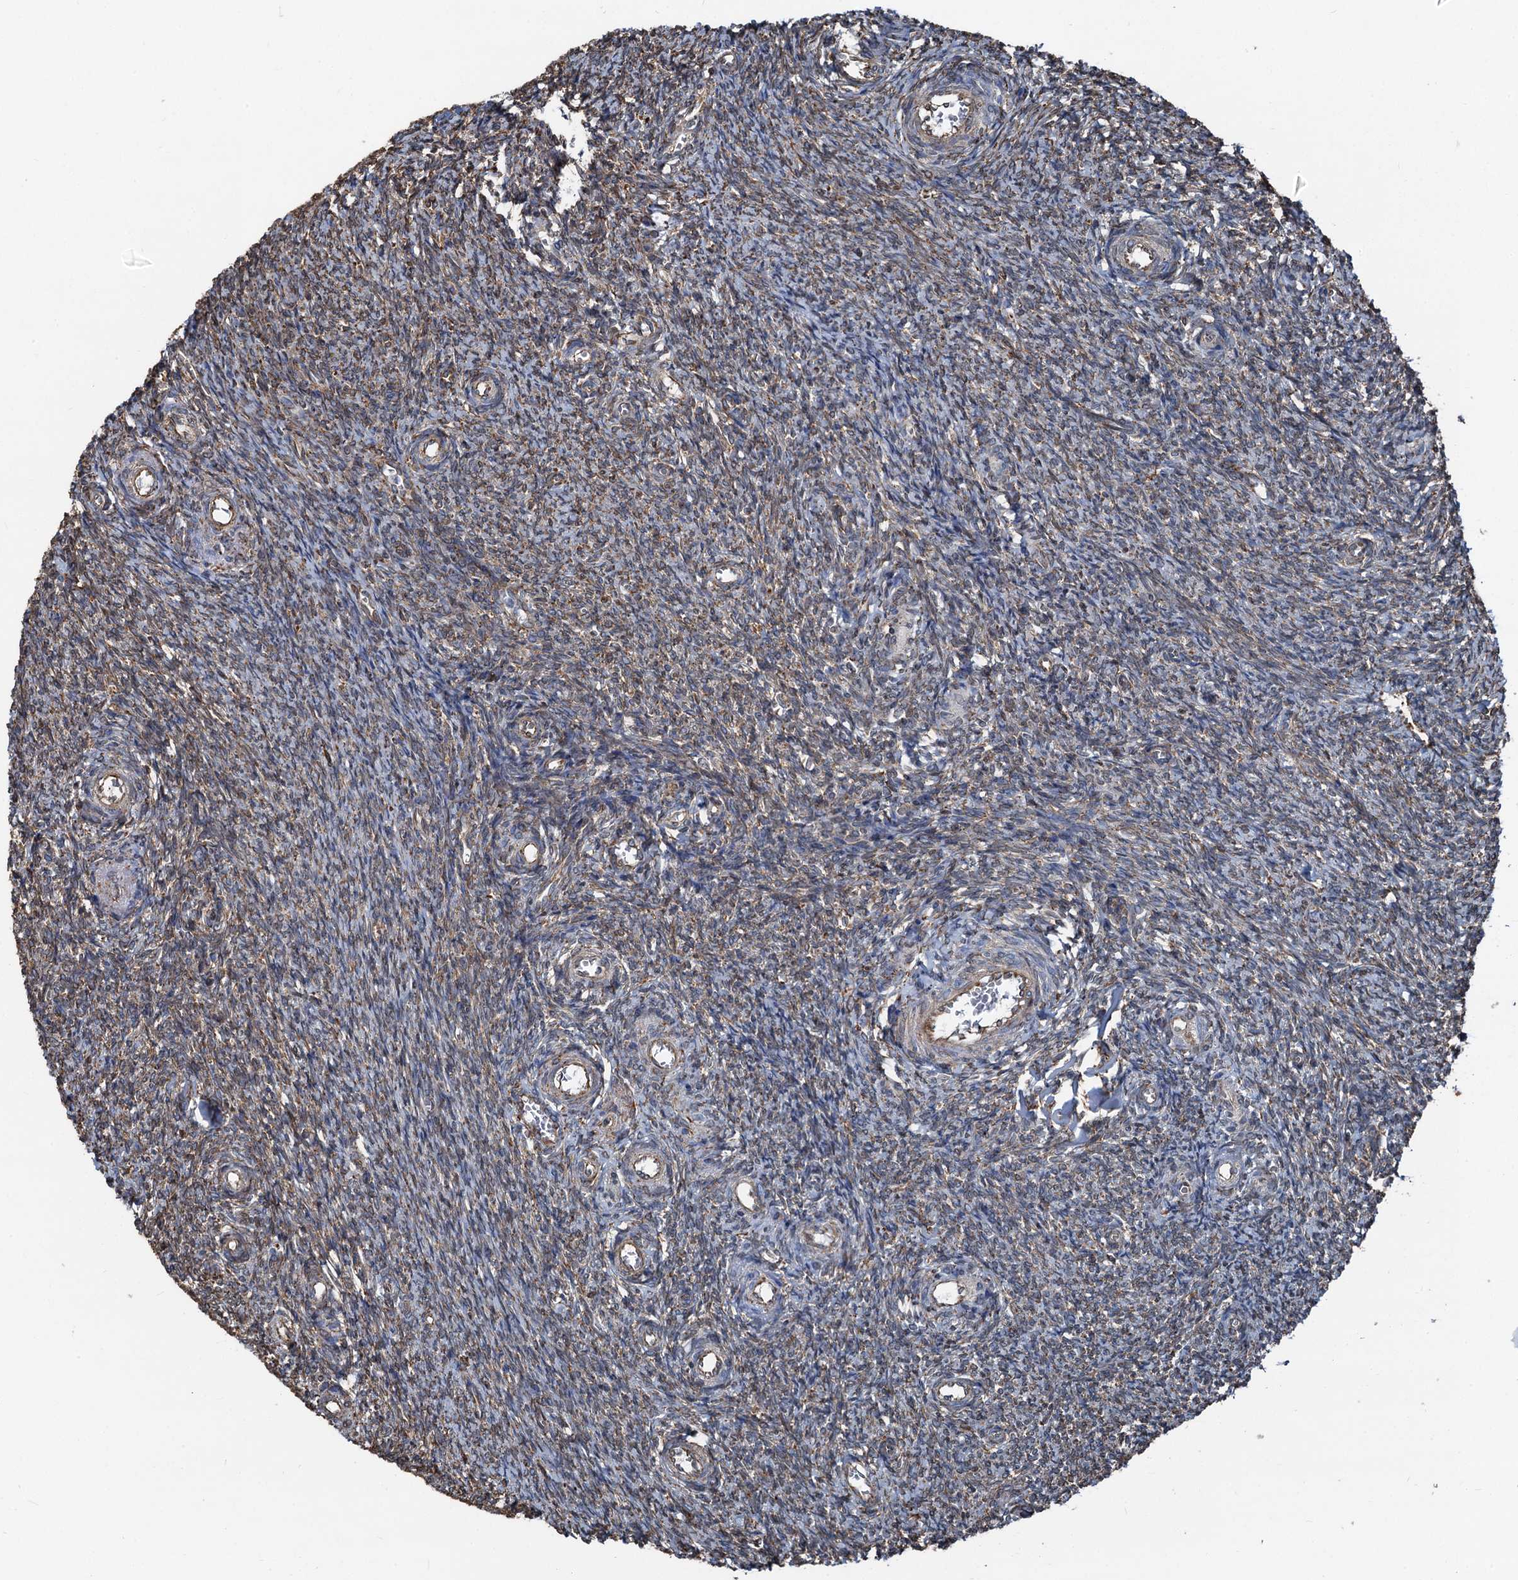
{"staining": {"intensity": "weak", "quantity": "25%-75%", "location": "cytoplasmic/membranous"}, "tissue": "ovary", "cell_type": "Ovarian stroma cells", "image_type": "normal", "snomed": [{"axis": "morphology", "description": "Normal tissue, NOS"}, {"axis": "topography", "description": "Ovary"}], "caption": "DAB immunohistochemical staining of benign human ovary demonstrates weak cytoplasmic/membranous protein positivity in about 25%-75% of ovarian stroma cells. Immunohistochemistry (ihc) stains the protein of interest in brown and the nuclei are stained blue.", "gene": "NEURL1B", "patient": {"sex": "female", "age": 44}}